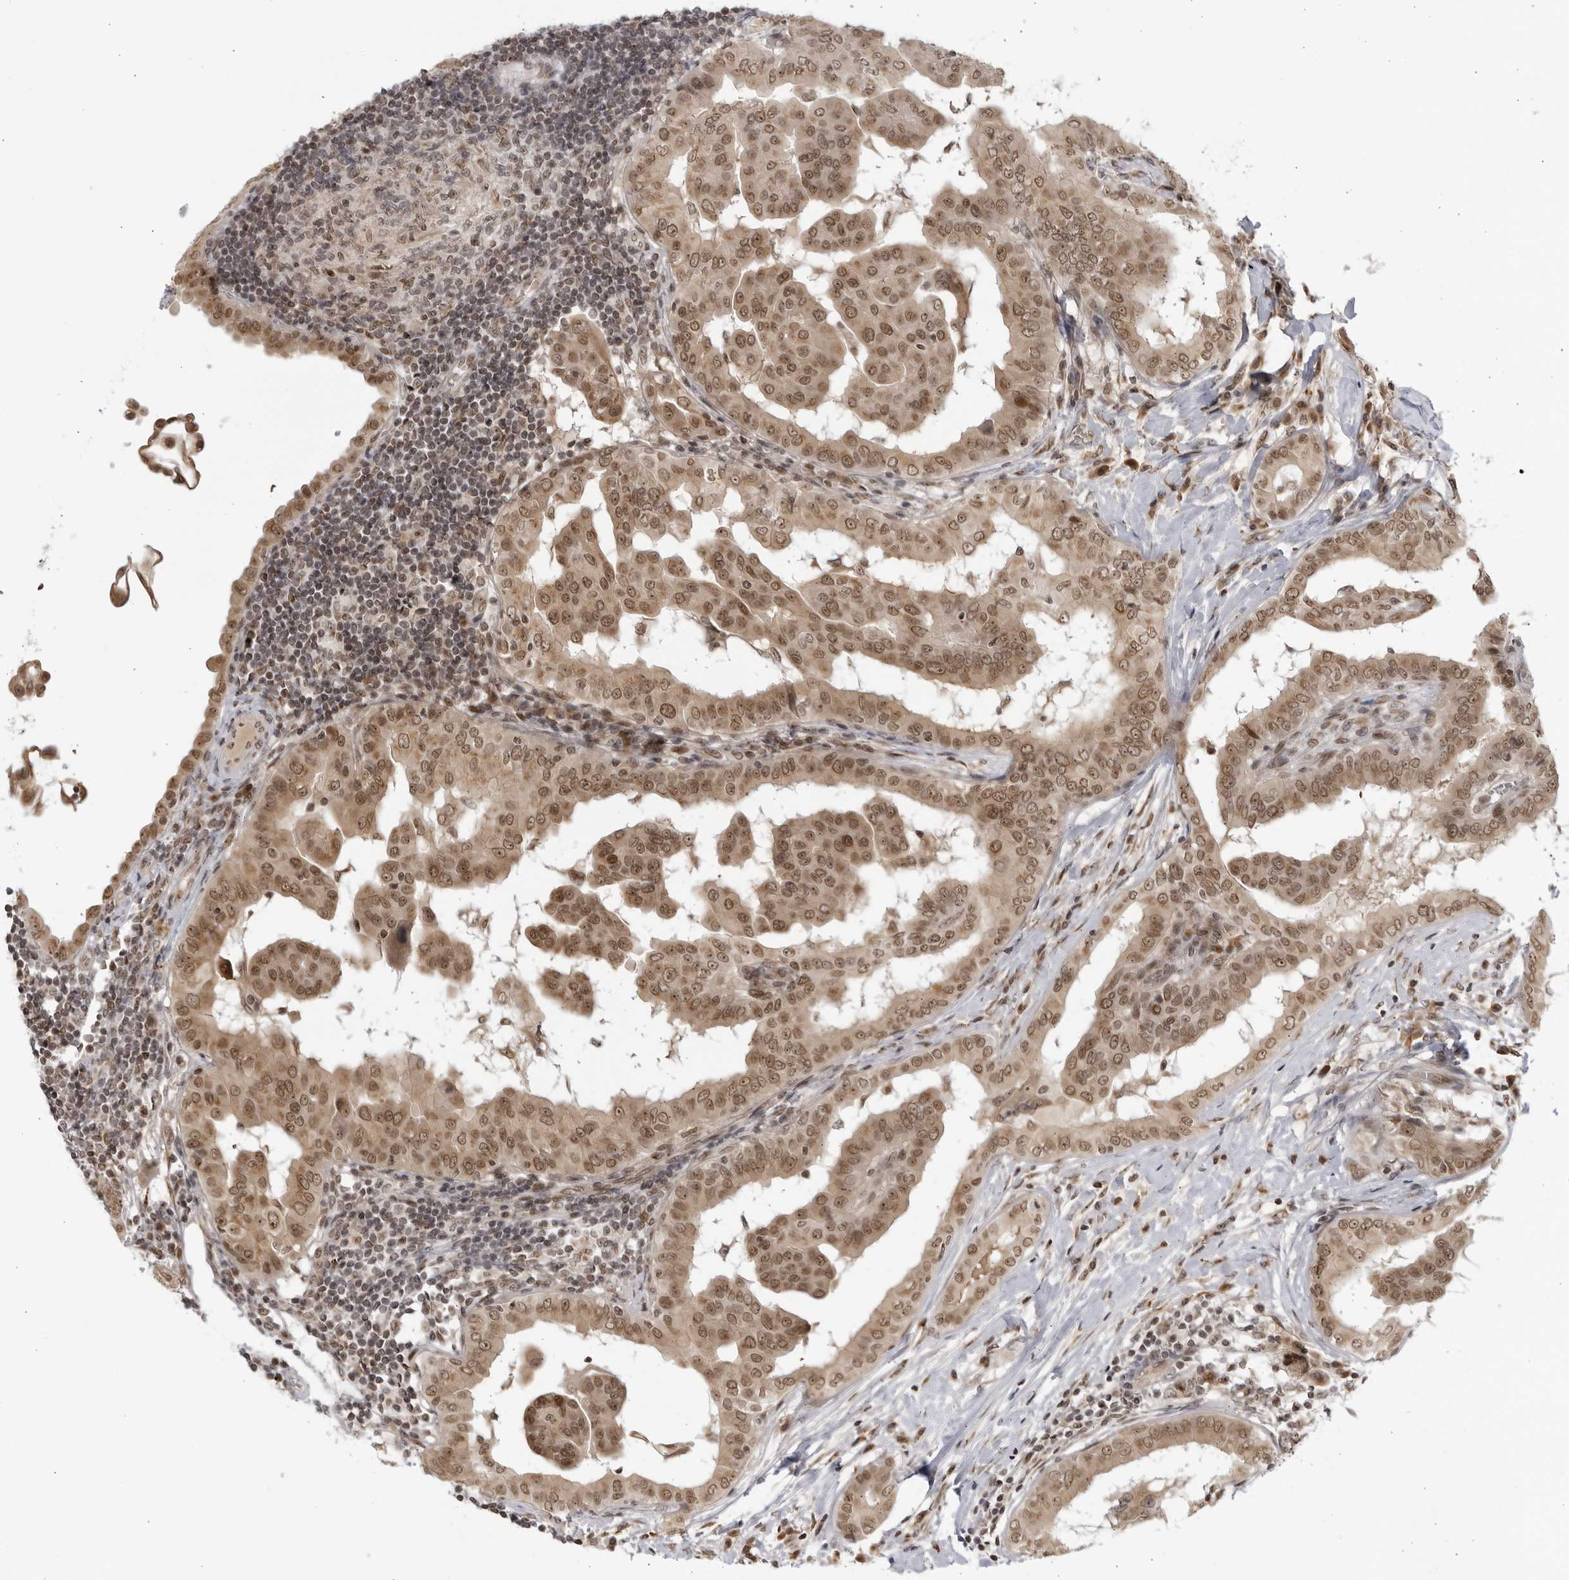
{"staining": {"intensity": "moderate", "quantity": ">75%", "location": "cytoplasmic/membranous,nuclear"}, "tissue": "thyroid cancer", "cell_type": "Tumor cells", "image_type": "cancer", "snomed": [{"axis": "morphology", "description": "Papillary adenocarcinoma, NOS"}, {"axis": "topography", "description": "Thyroid gland"}], "caption": "A high-resolution micrograph shows immunohistochemistry staining of thyroid papillary adenocarcinoma, which shows moderate cytoplasmic/membranous and nuclear positivity in approximately >75% of tumor cells. The protein of interest is stained brown, and the nuclei are stained in blue (DAB (3,3'-diaminobenzidine) IHC with brightfield microscopy, high magnification).", "gene": "RASGEF1C", "patient": {"sex": "male", "age": 33}}